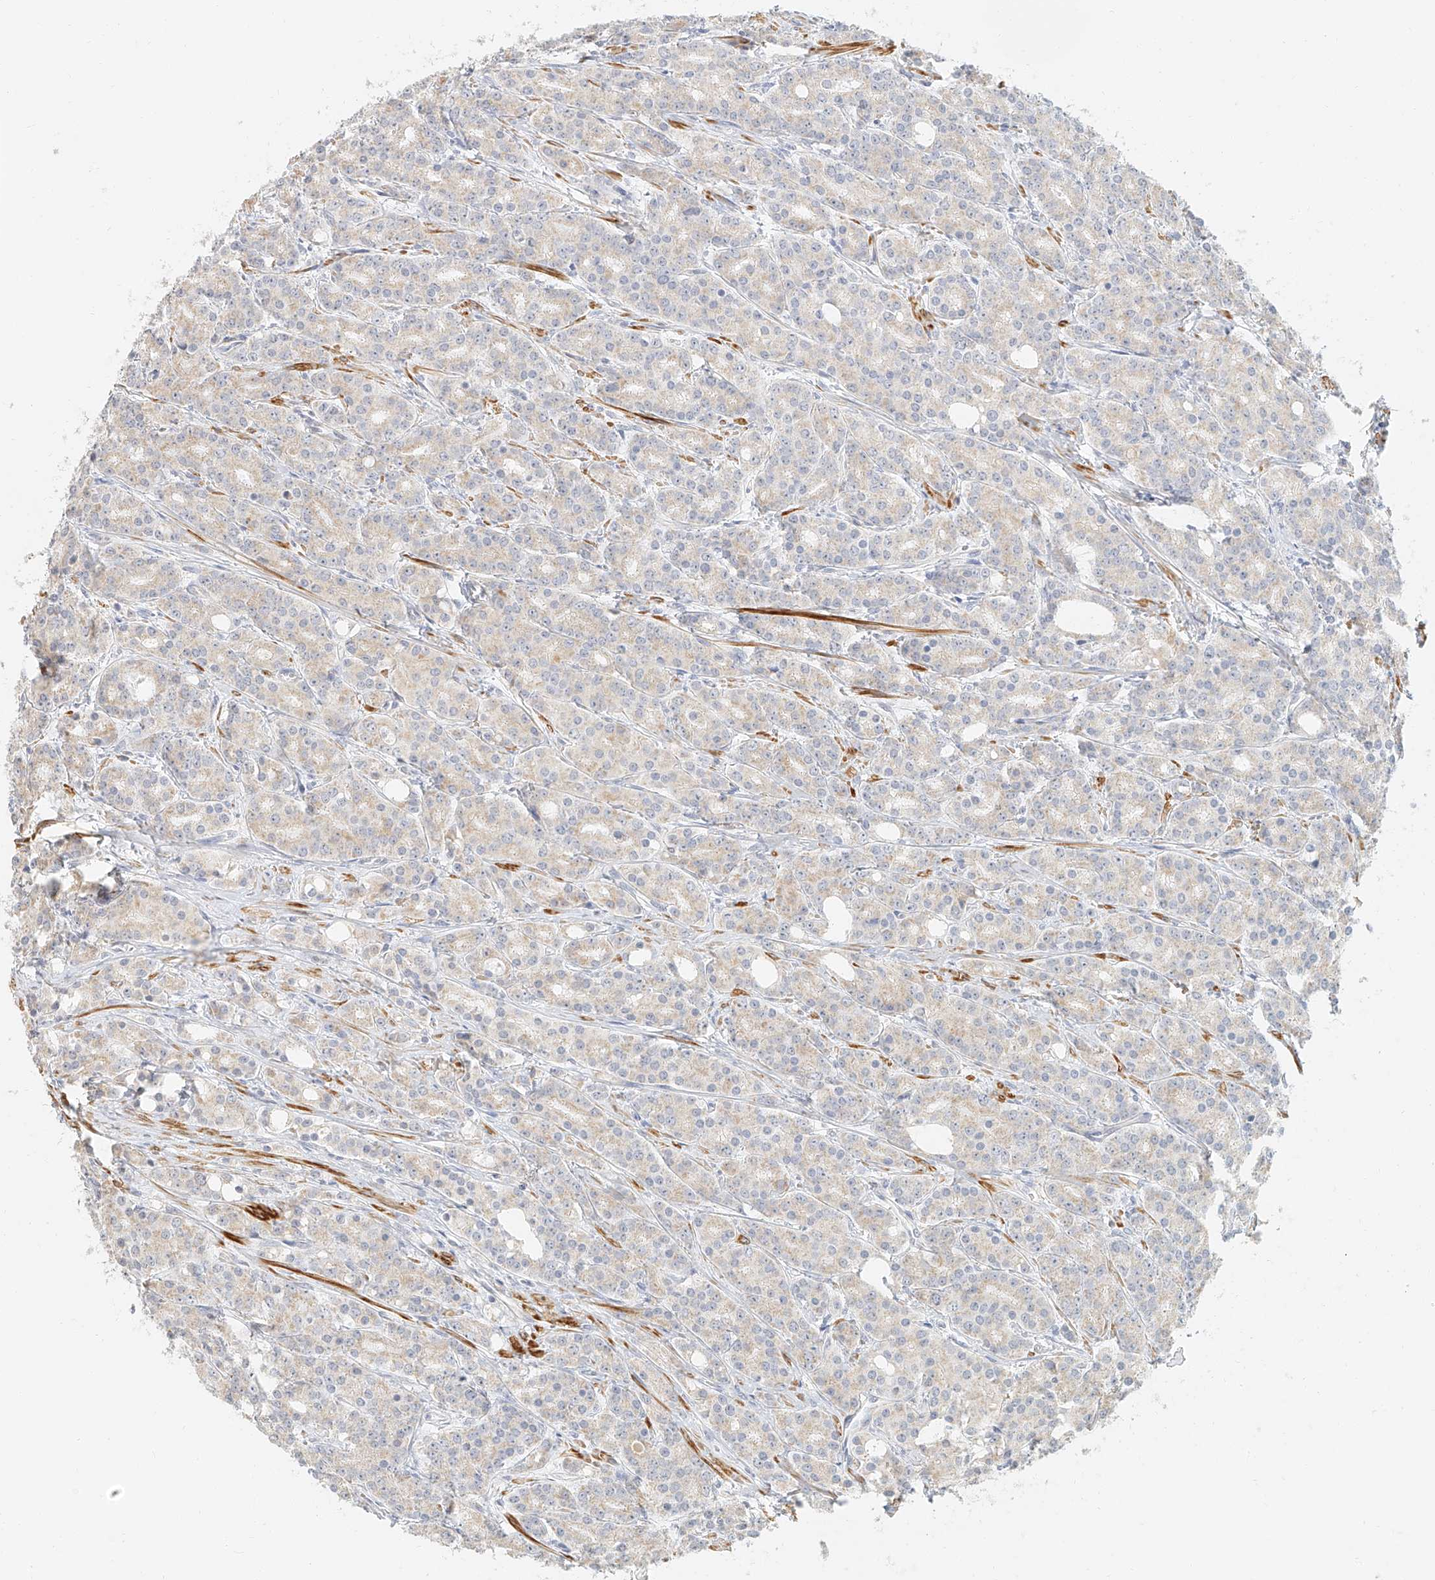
{"staining": {"intensity": "negative", "quantity": "none", "location": "none"}, "tissue": "prostate cancer", "cell_type": "Tumor cells", "image_type": "cancer", "snomed": [{"axis": "morphology", "description": "Adenocarcinoma, High grade"}, {"axis": "topography", "description": "Prostate"}], "caption": "Histopathology image shows no protein expression in tumor cells of prostate cancer (high-grade adenocarcinoma) tissue.", "gene": "CXorf58", "patient": {"sex": "male", "age": 62}}